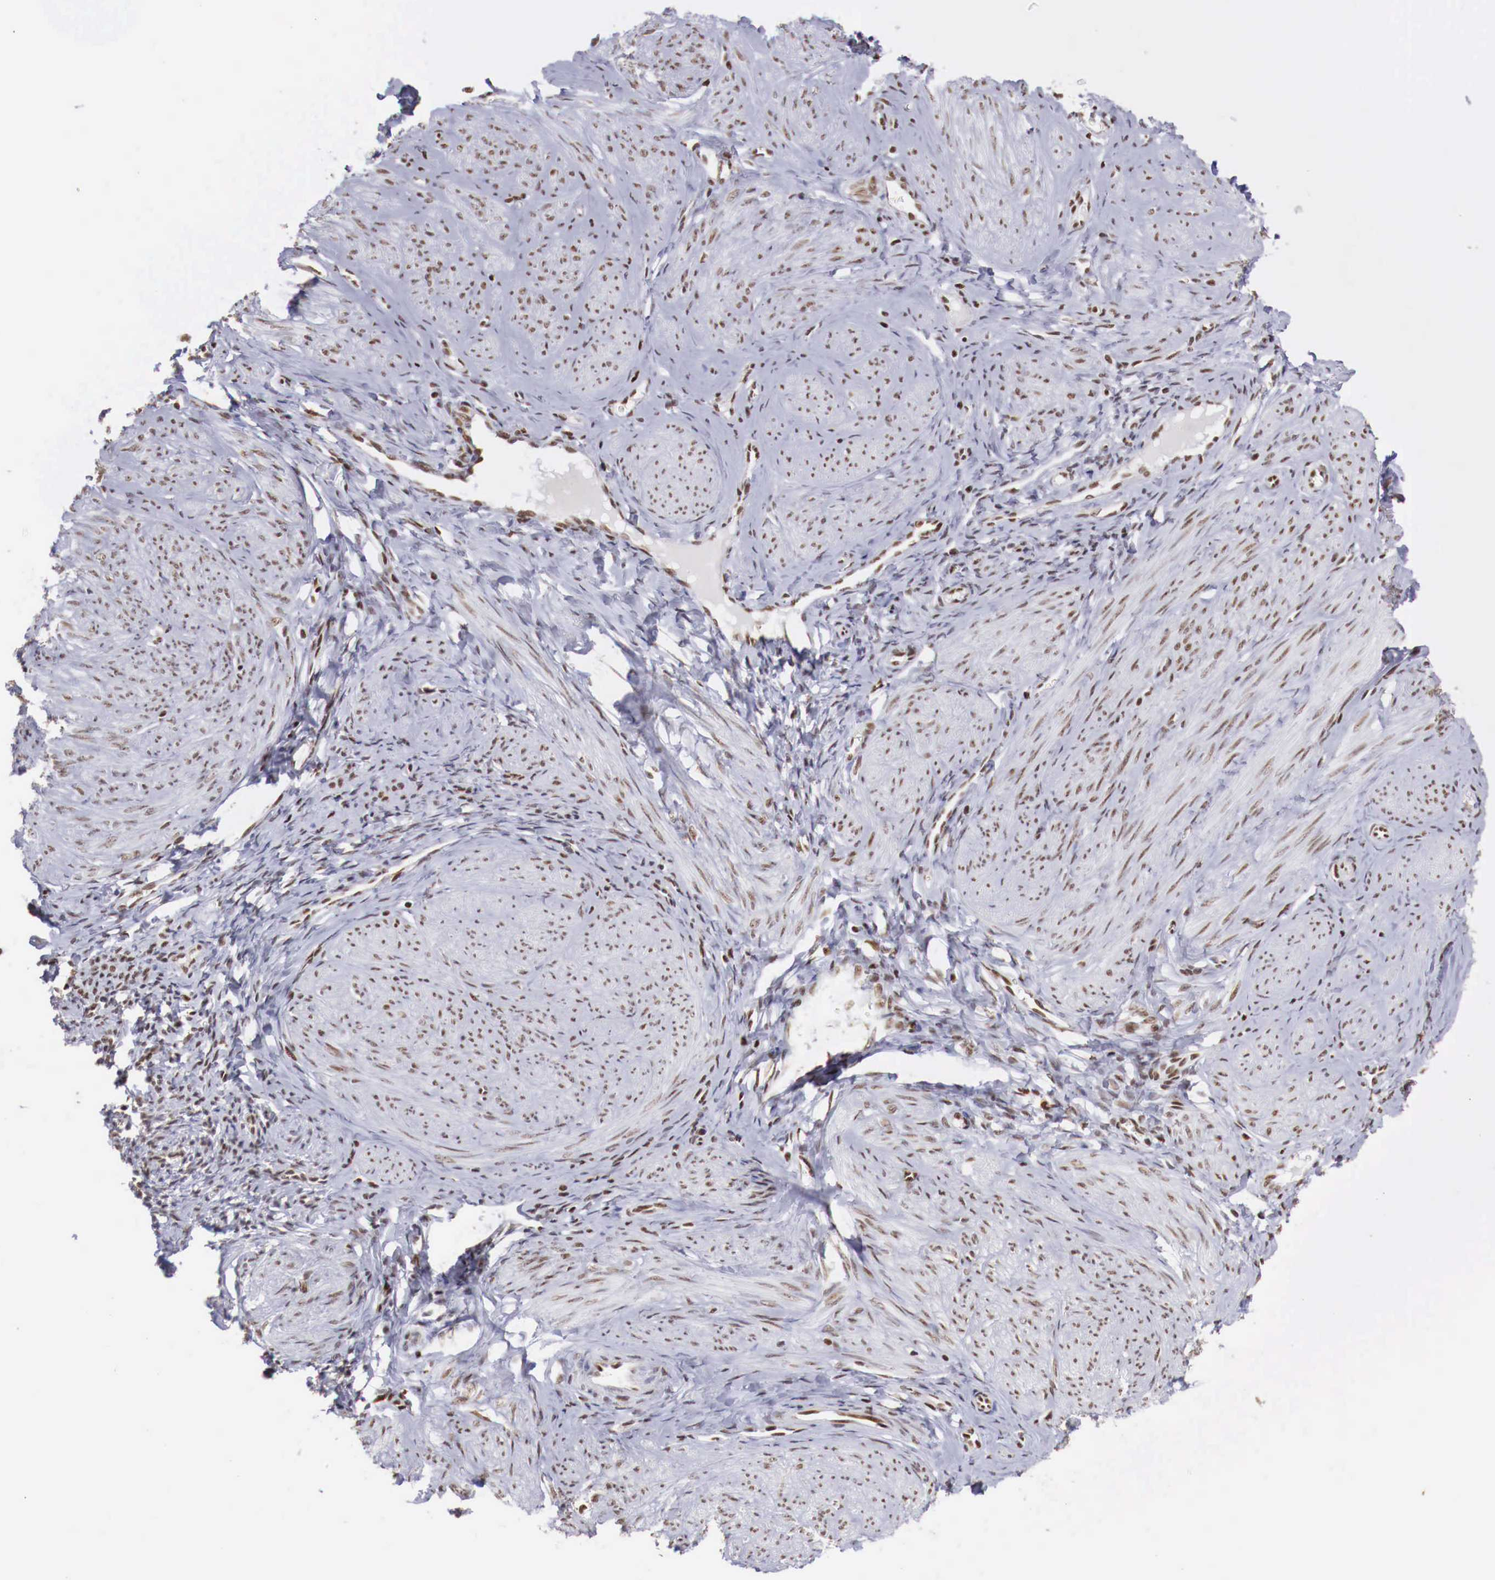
{"staining": {"intensity": "moderate", "quantity": ">75%", "location": "nuclear"}, "tissue": "smooth muscle", "cell_type": "Smooth muscle cells", "image_type": "normal", "snomed": [{"axis": "morphology", "description": "Normal tissue, NOS"}, {"axis": "topography", "description": "Uterus"}], "caption": "Smooth muscle cells show medium levels of moderate nuclear staining in about >75% of cells in benign smooth muscle.", "gene": "MAX", "patient": {"sex": "female", "age": 45}}